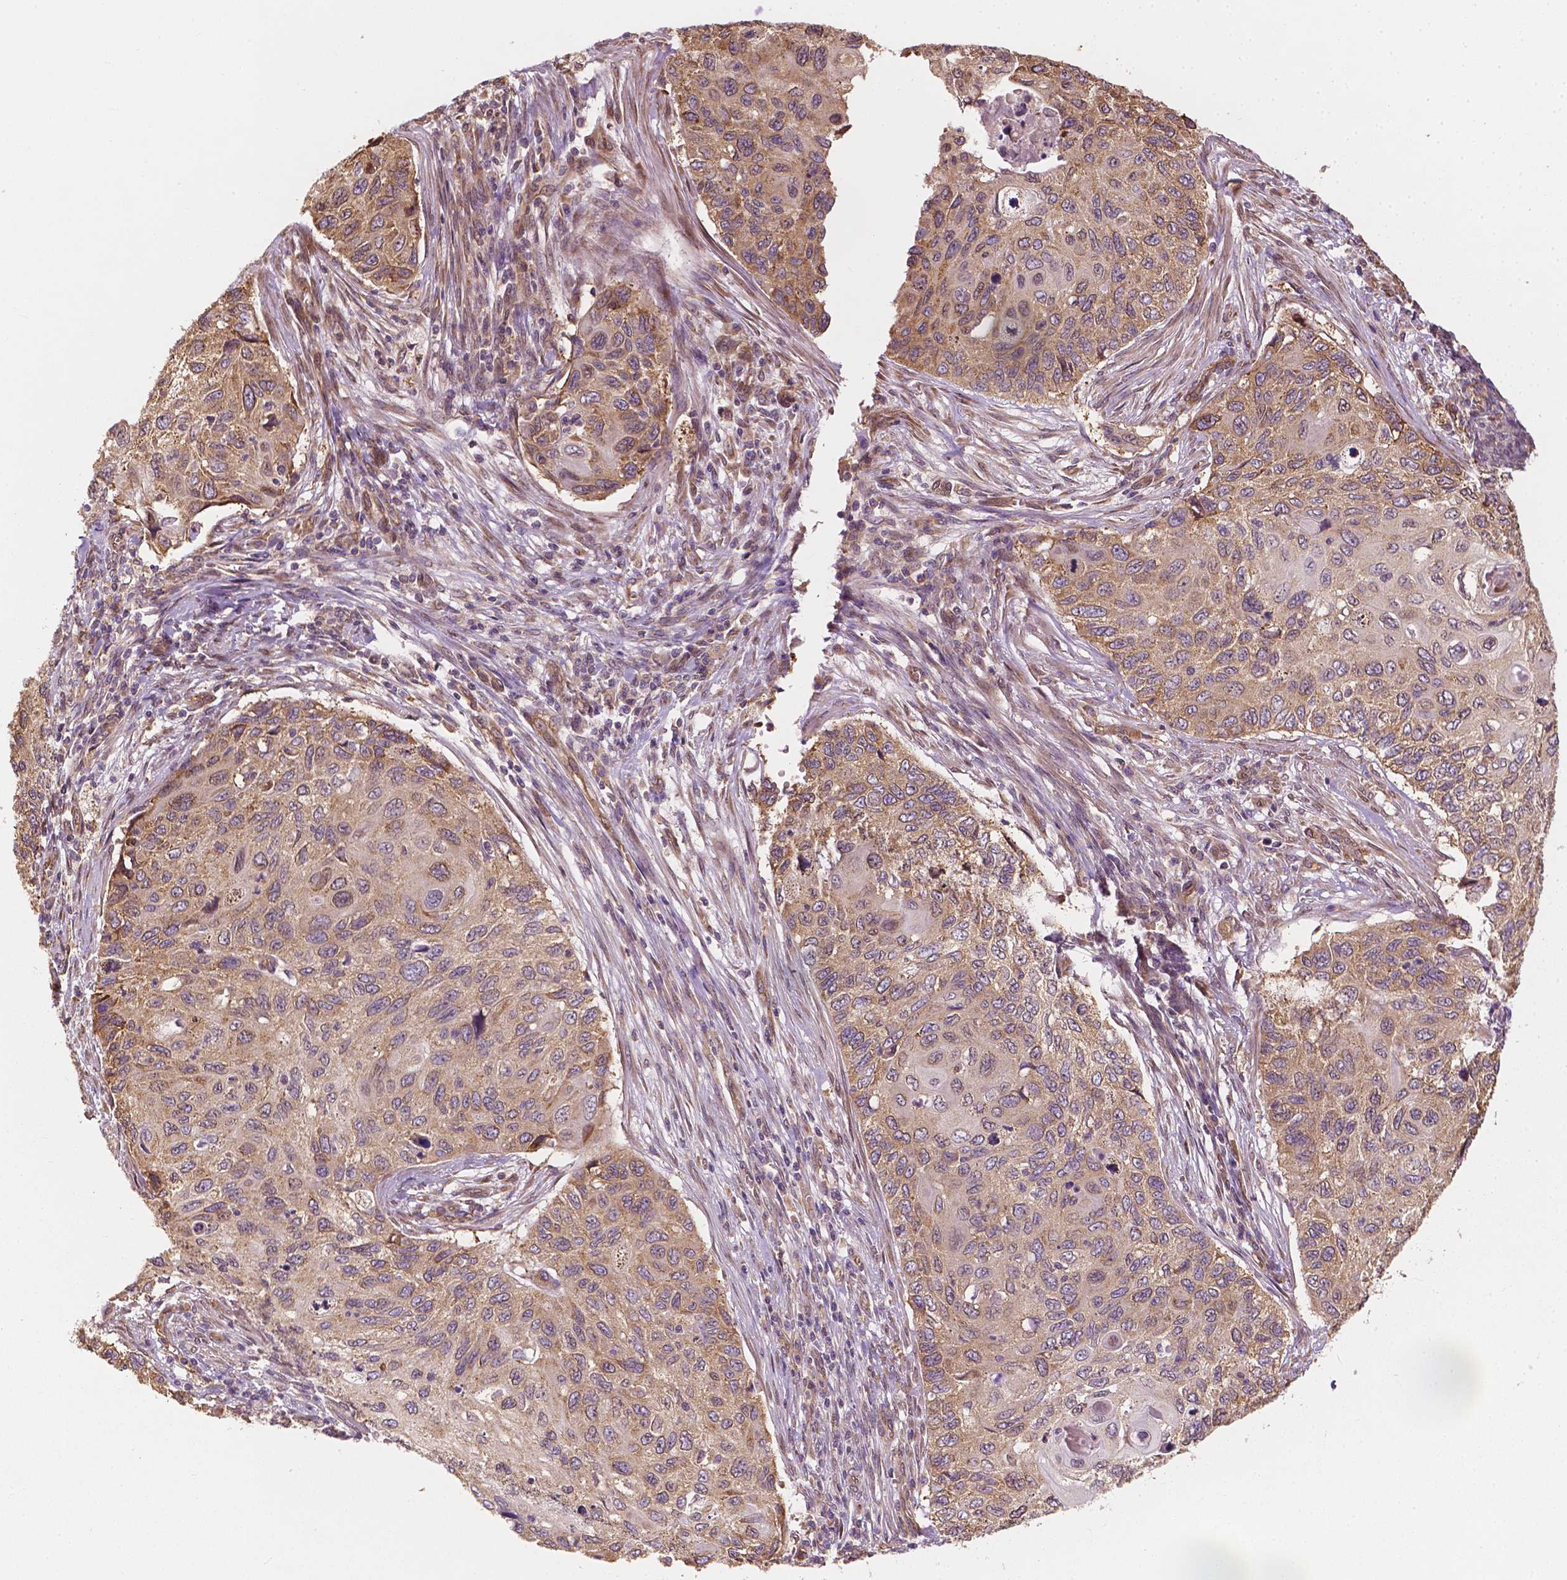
{"staining": {"intensity": "weak", "quantity": ">75%", "location": "cytoplasmic/membranous"}, "tissue": "cervical cancer", "cell_type": "Tumor cells", "image_type": "cancer", "snomed": [{"axis": "morphology", "description": "Squamous cell carcinoma, NOS"}, {"axis": "topography", "description": "Cervix"}], "caption": "Weak cytoplasmic/membranous positivity for a protein is seen in approximately >75% of tumor cells of cervical cancer using immunohistochemistry (IHC).", "gene": "G3BP1", "patient": {"sex": "female", "age": 70}}